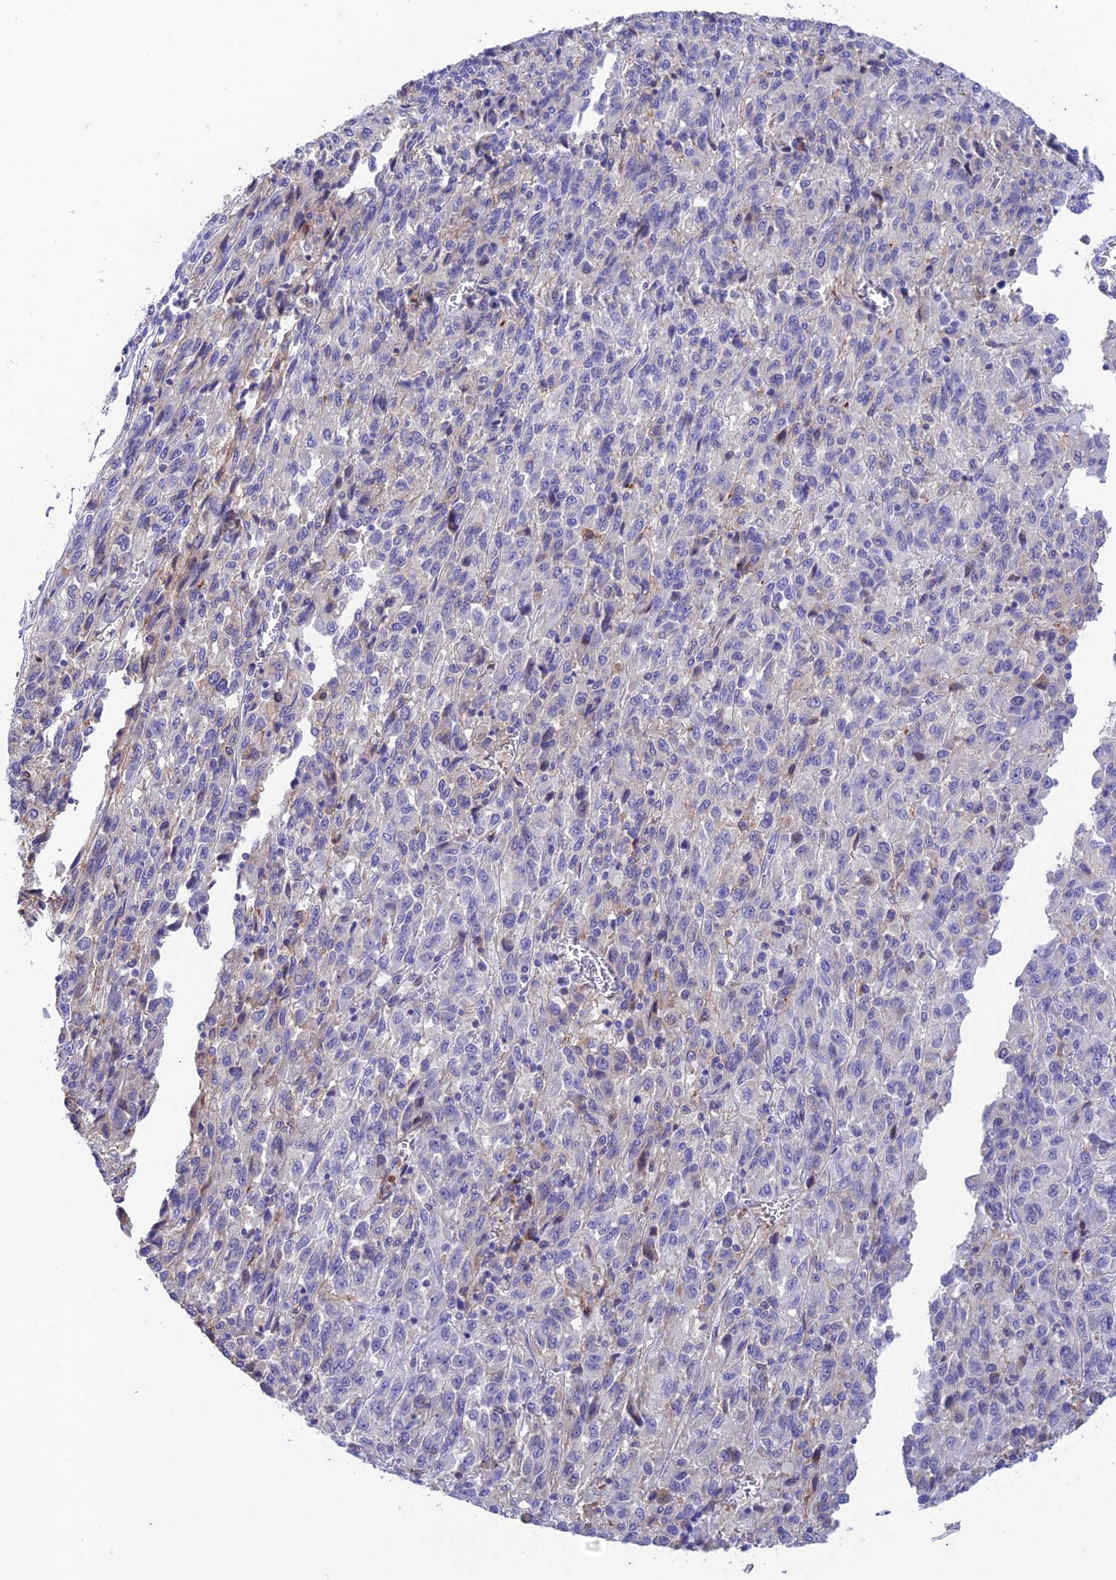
{"staining": {"intensity": "negative", "quantity": "none", "location": "none"}, "tissue": "melanoma", "cell_type": "Tumor cells", "image_type": "cancer", "snomed": [{"axis": "morphology", "description": "Malignant melanoma, Metastatic site"}, {"axis": "topography", "description": "Lung"}], "caption": "High magnification brightfield microscopy of malignant melanoma (metastatic site) stained with DAB (3,3'-diaminobenzidine) (brown) and counterstained with hematoxylin (blue): tumor cells show no significant staining.", "gene": "FGF7", "patient": {"sex": "male", "age": 64}}